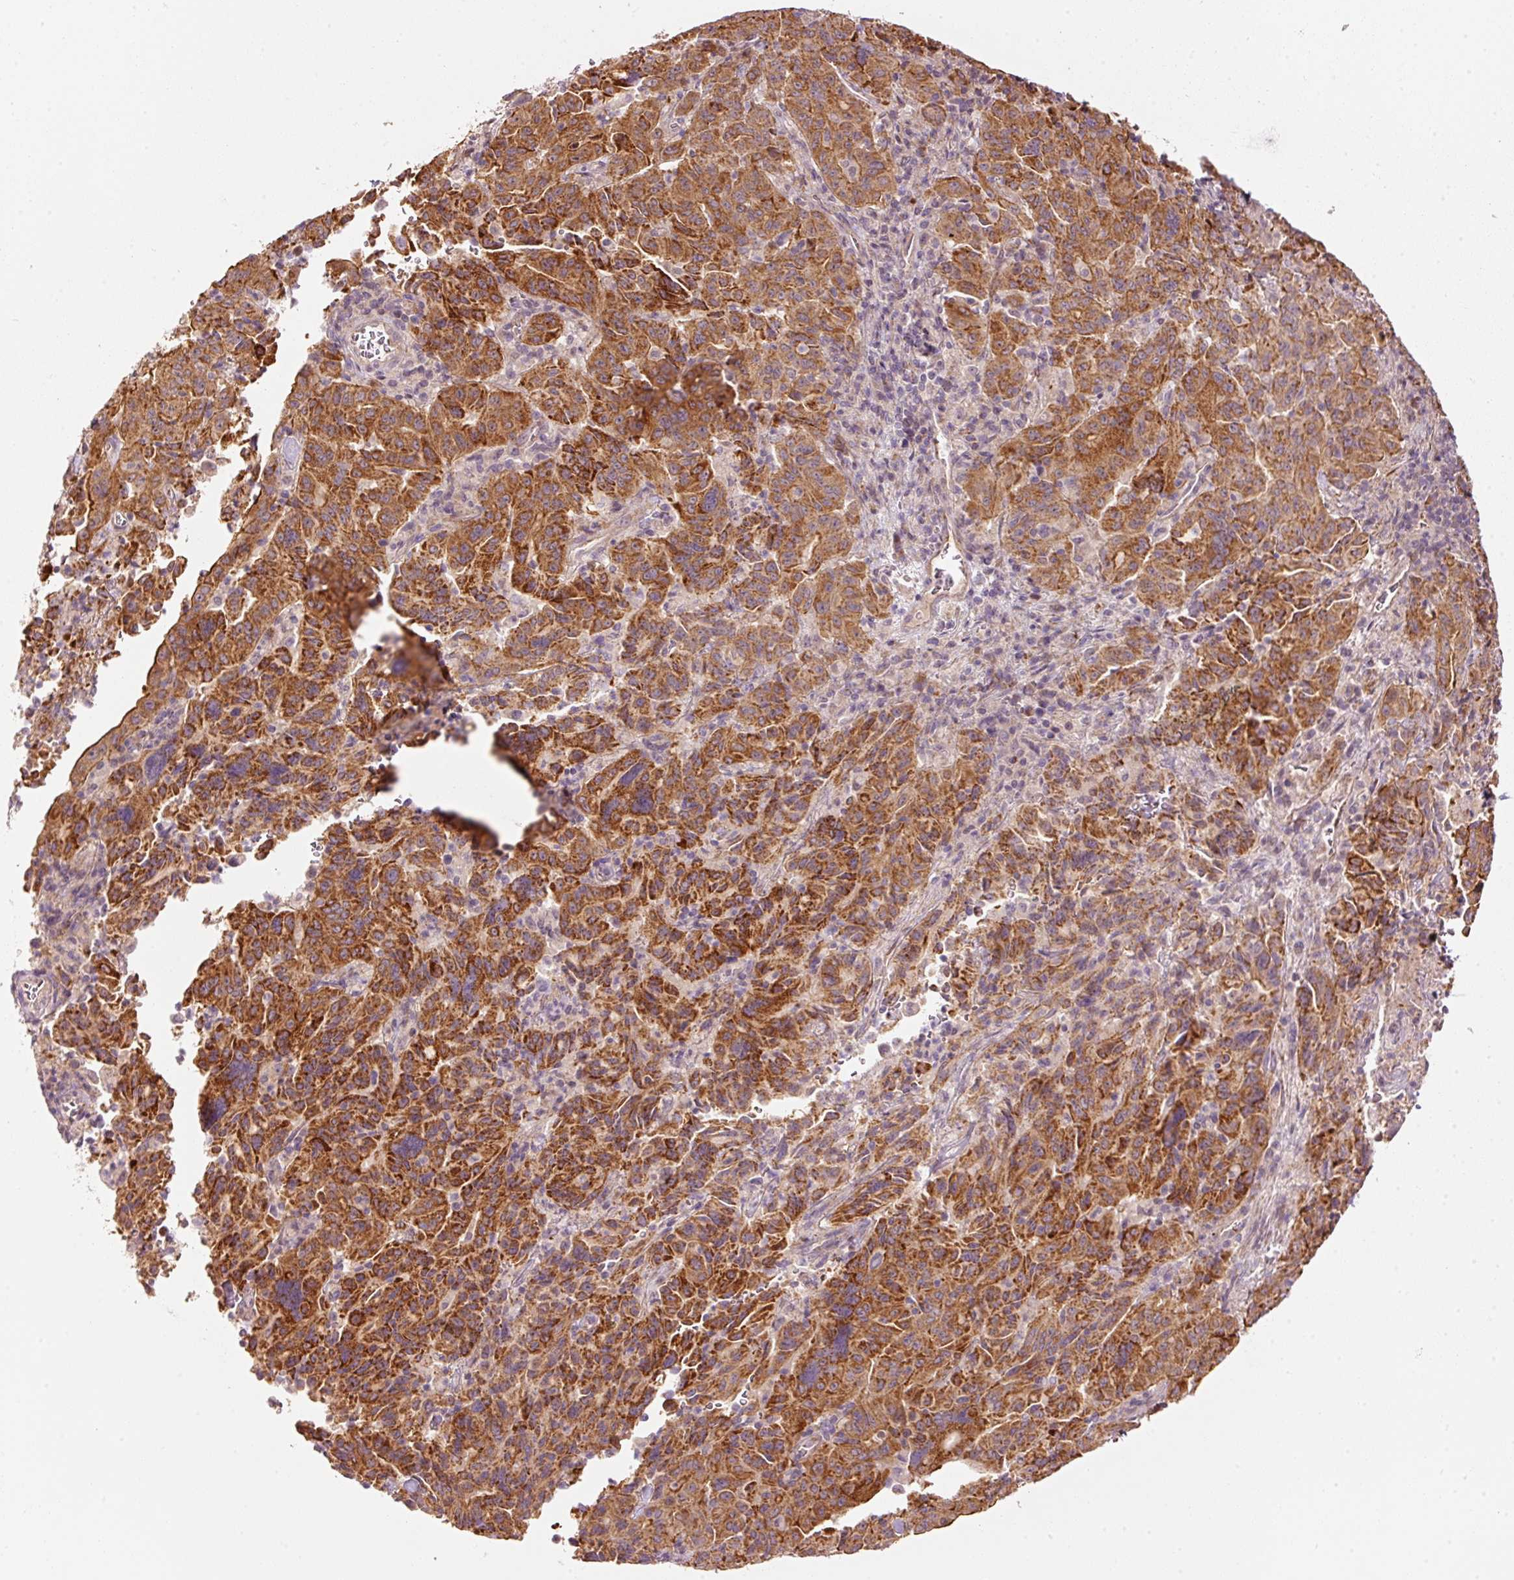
{"staining": {"intensity": "strong", "quantity": ">75%", "location": "cytoplasmic/membranous"}, "tissue": "pancreatic cancer", "cell_type": "Tumor cells", "image_type": "cancer", "snomed": [{"axis": "morphology", "description": "Adenocarcinoma, NOS"}, {"axis": "topography", "description": "Pancreas"}], "caption": "IHC (DAB) staining of pancreatic cancer shows strong cytoplasmic/membranous protein expression in approximately >75% of tumor cells.", "gene": "ARHGAP22", "patient": {"sex": "male", "age": 63}}